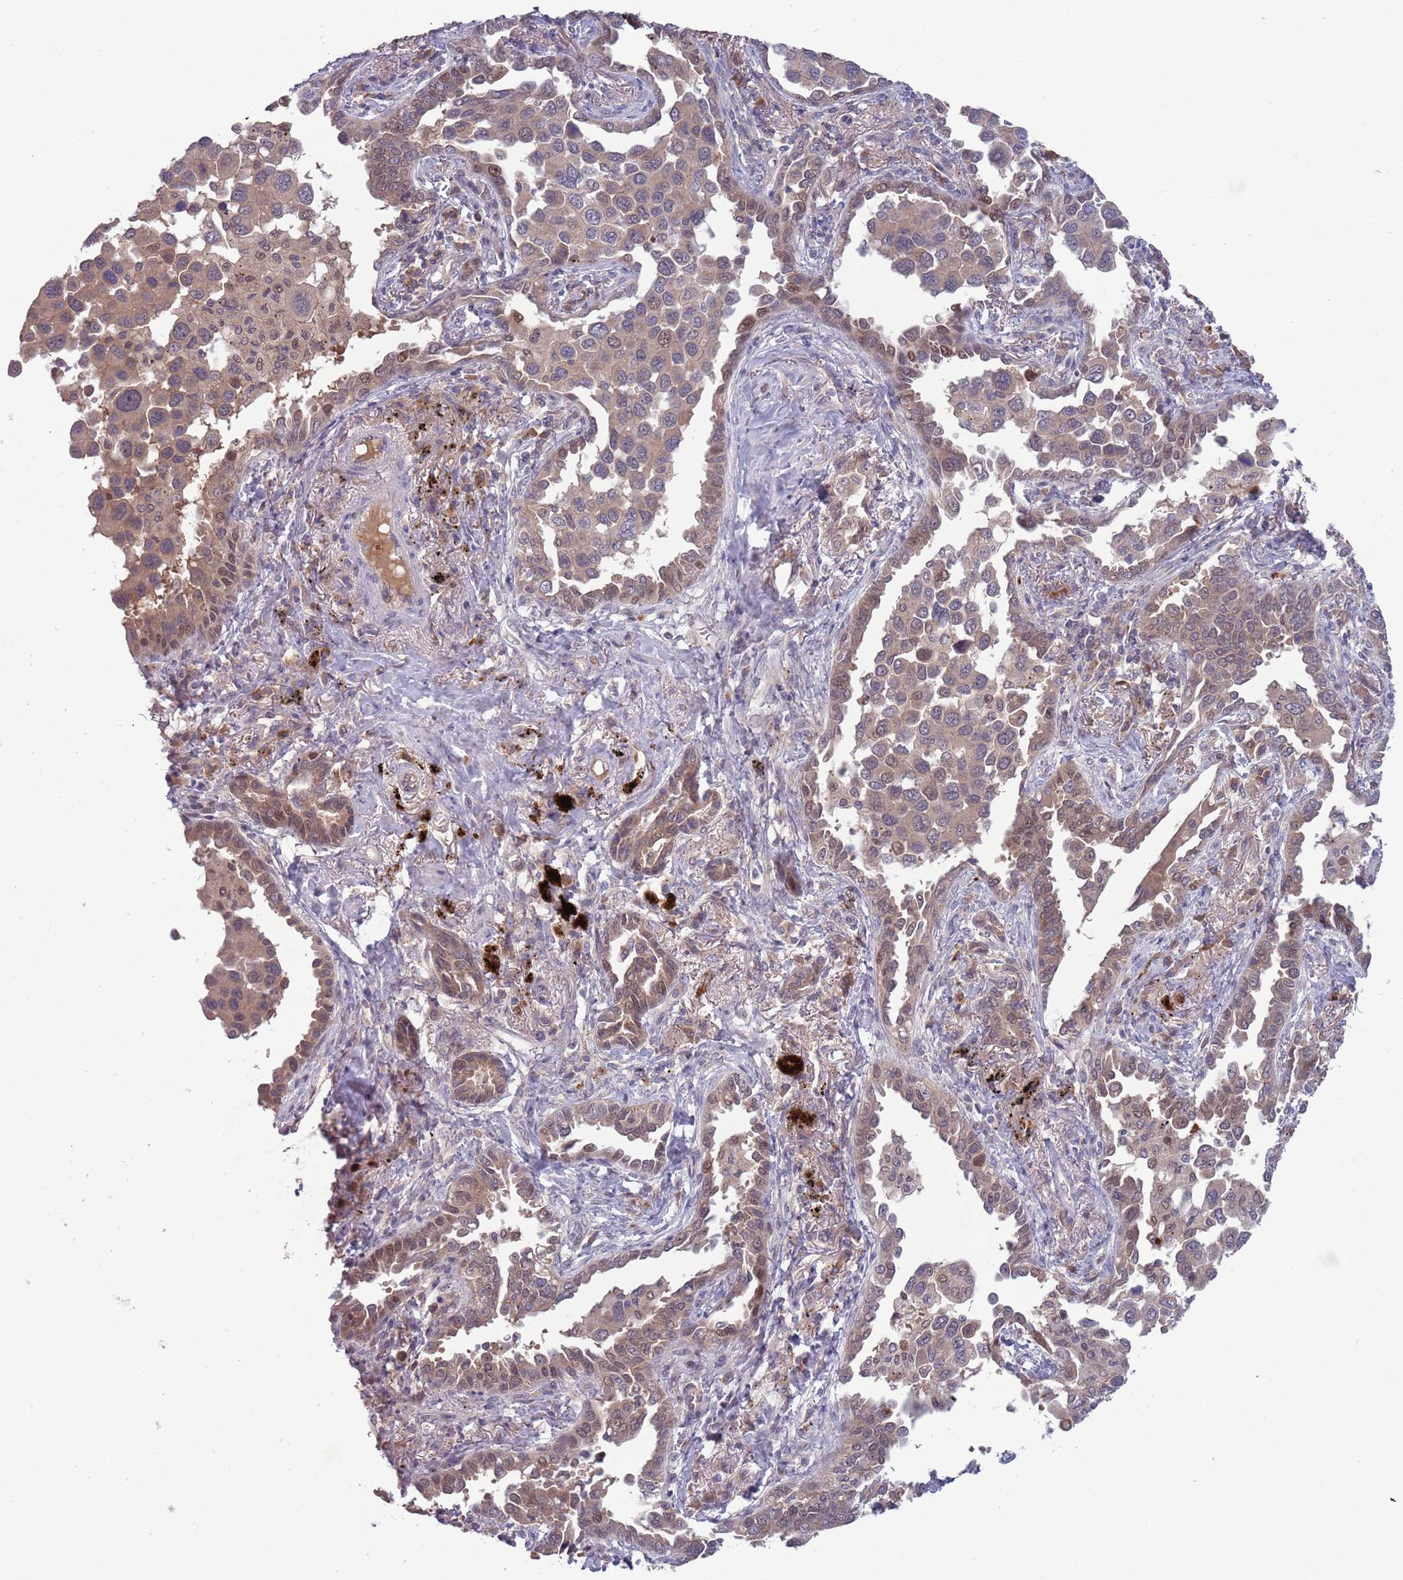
{"staining": {"intensity": "weak", "quantity": ">75%", "location": "cytoplasmic/membranous,nuclear"}, "tissue": "lung cancer", "cell_type": "Tumor cells", "image_type": "cancer", "snomed": [{"axis": "morphology", "description": "Adenocarcinoma, NOS"}, {"axis": "topography", "description": "Lung"}], "caption": "Immunohistochemical staining of lung adenocarcinoma demonstrates weak cytoplasmic/membranous and nuclear protein positivity in about >75% of tumor cells.", "gene": "TYW1", "patient": {"sex": "male", "age": 67}}